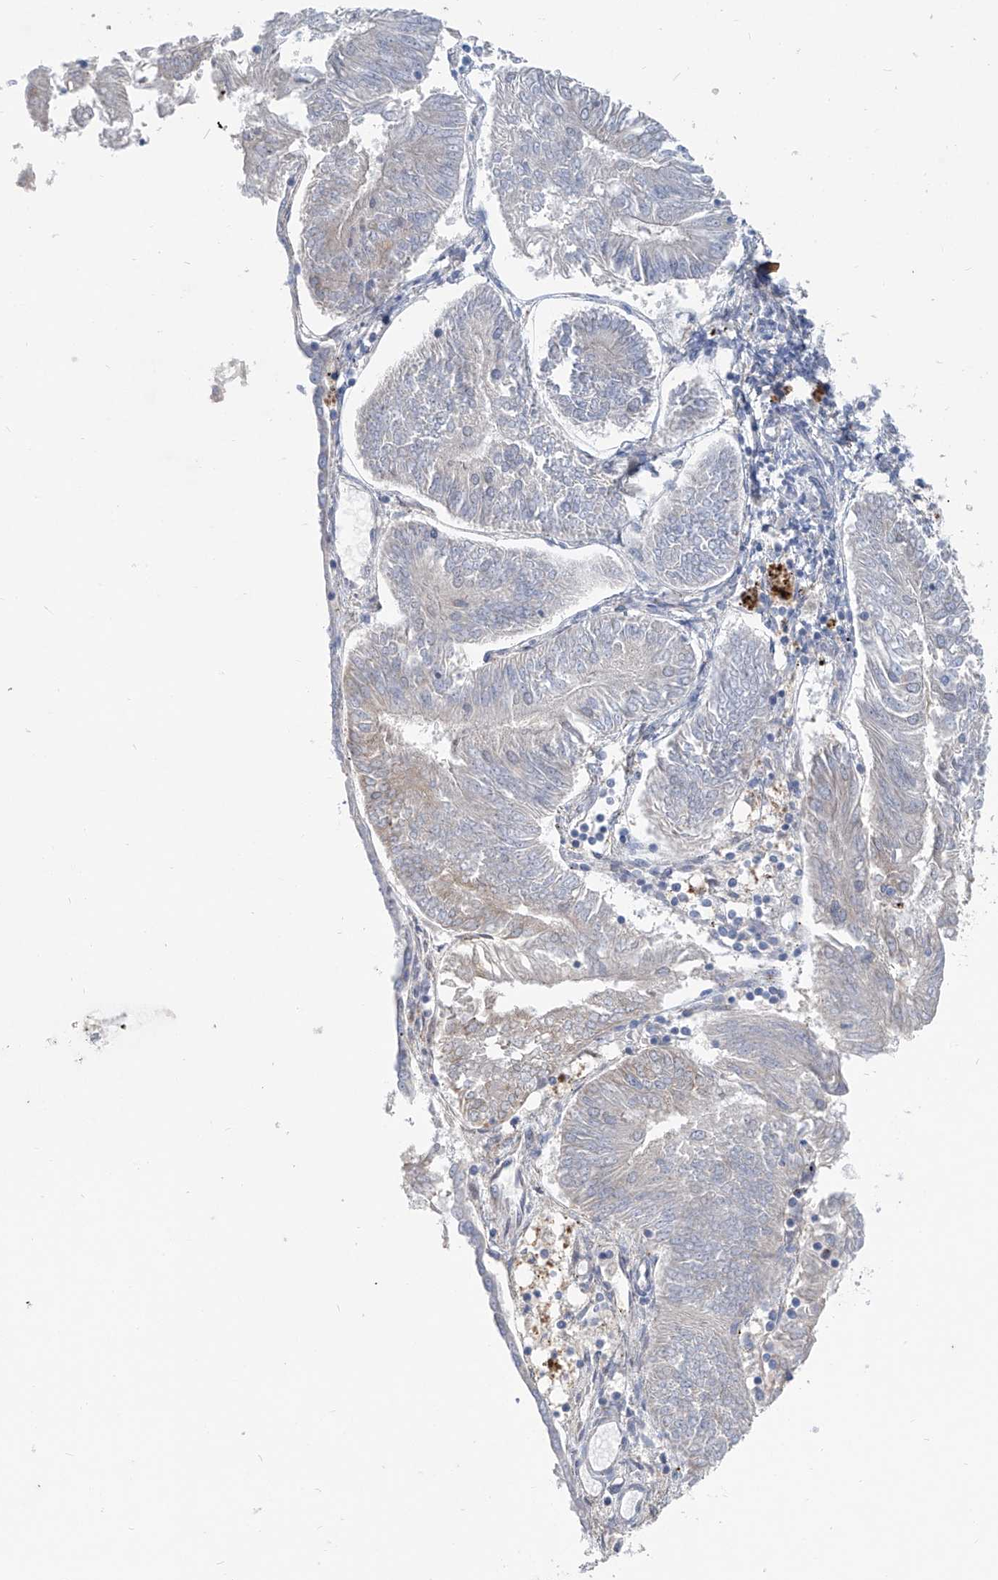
{"staining": {"intensity": "negative", "quantity": "none", "location": "none"}, "tissue": "endometrial cancer", "cell_type": "Tumor cells", "image_type": "cancer", "snomed": [{"axis": "morphology", "description": "Adenocarcinoma, NOS"}, {"axis": "topography", "description": "Endometrium"}], "caption": "This is an IHC image of human endometrial adenocarcinoma. There is no positivity in tumor cells.", "gene": "KRTAP25-1", "patient": {"sex": "female", "age": 58}}